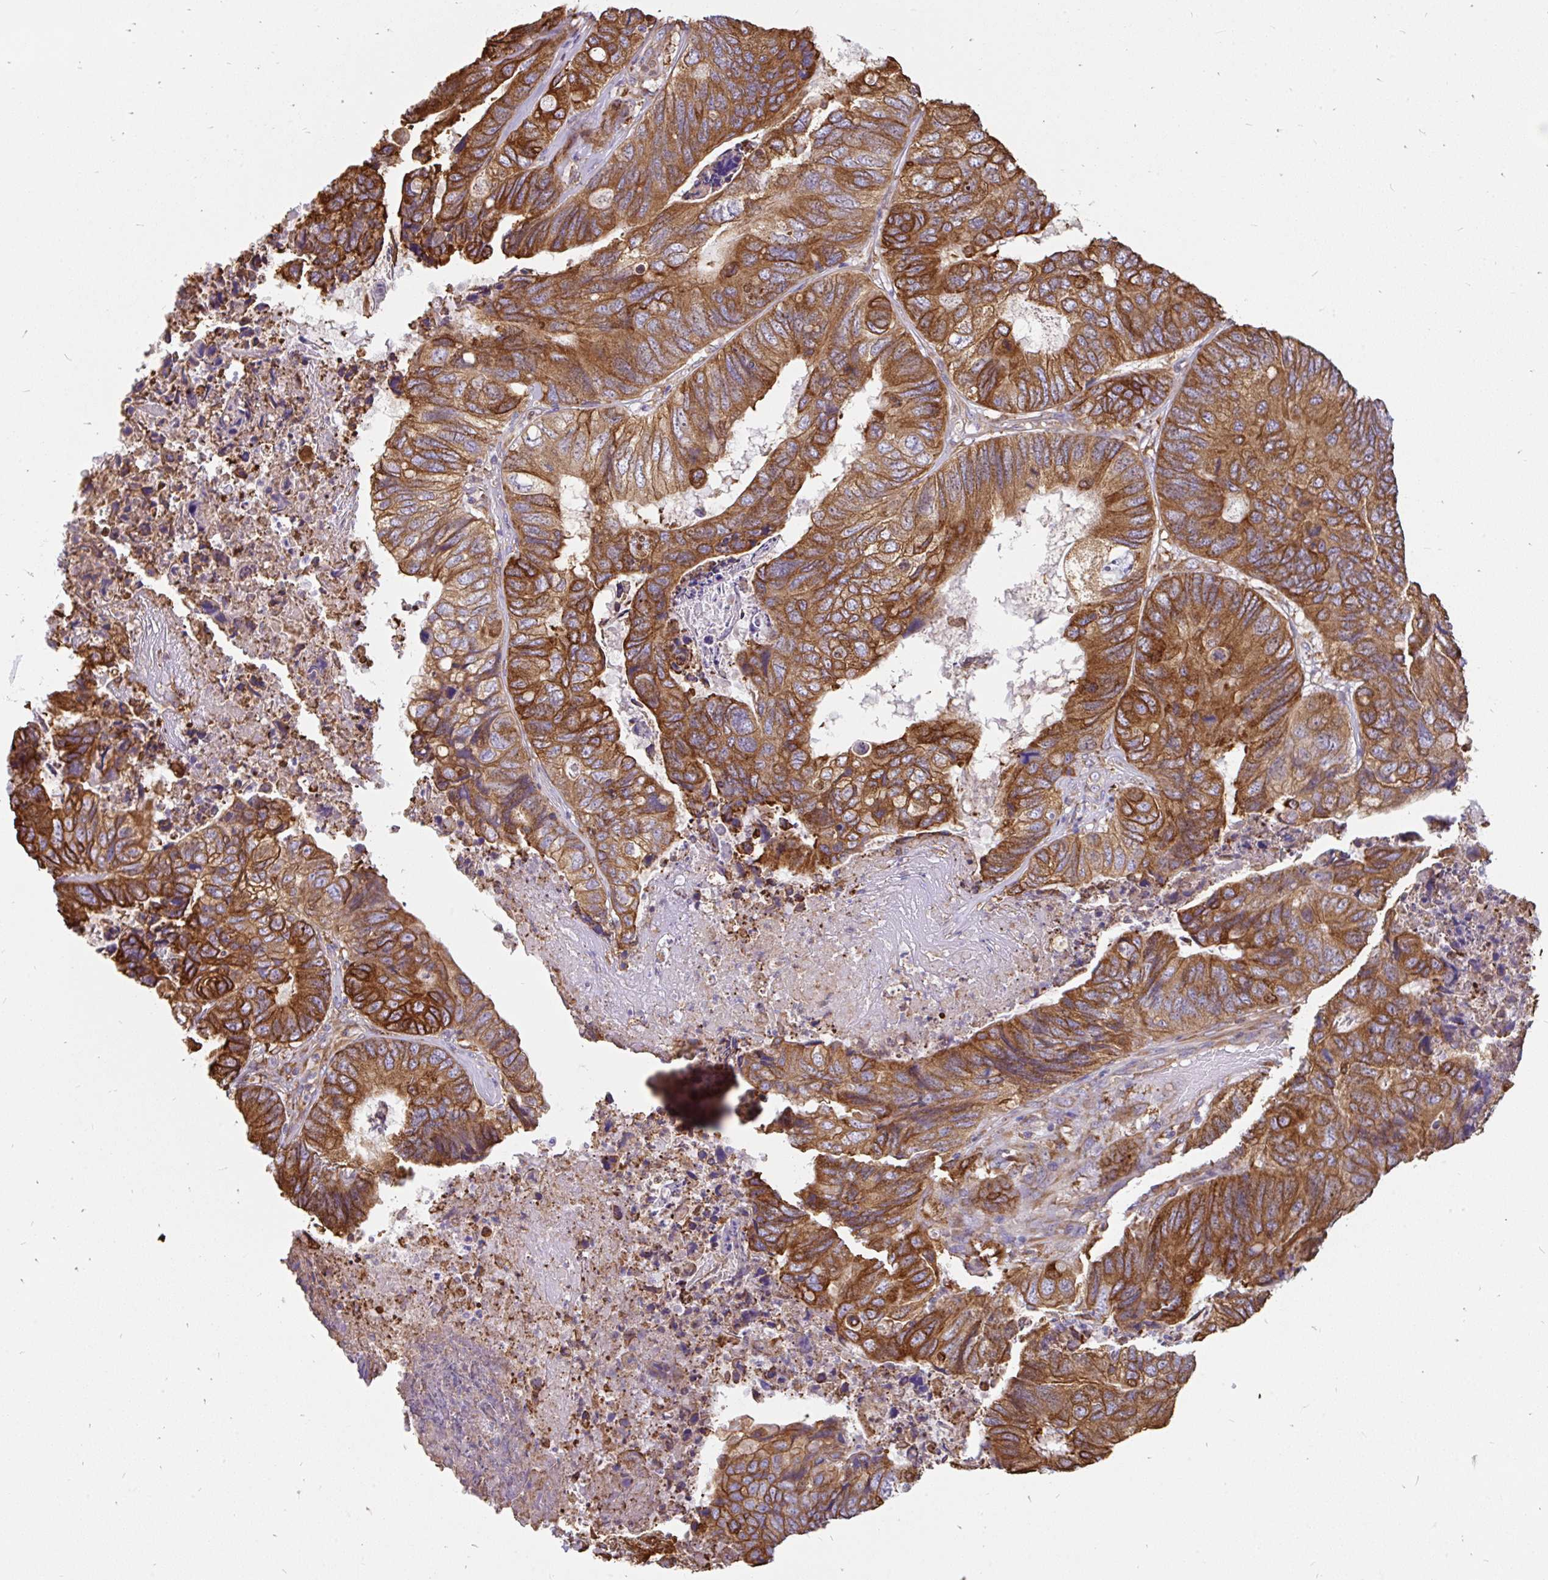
{"staining": {"intensity": "strong", "quantity": ">75%", "location": "cytoplasmic/membranous"}, "tissue": "colorectal cancer", "cell_type": "Tumor cells", "image_type": "cancer", "snomed": [{"axis": "morphology", "description": "Adenocarcinoma, NOS"}, {"axis": "topography", "description": "Colon"}], "caption": "Protein staining of colorectal cancer (adenocarcinoma) tissue reveals strong cytoplasmic/membranous expression in approximately >75% of tumor cells. The protein is shown in brown color, while the nuclei are stained blue.", "gene": "EML5", "patient": {"sex": "female", "age": 67}}